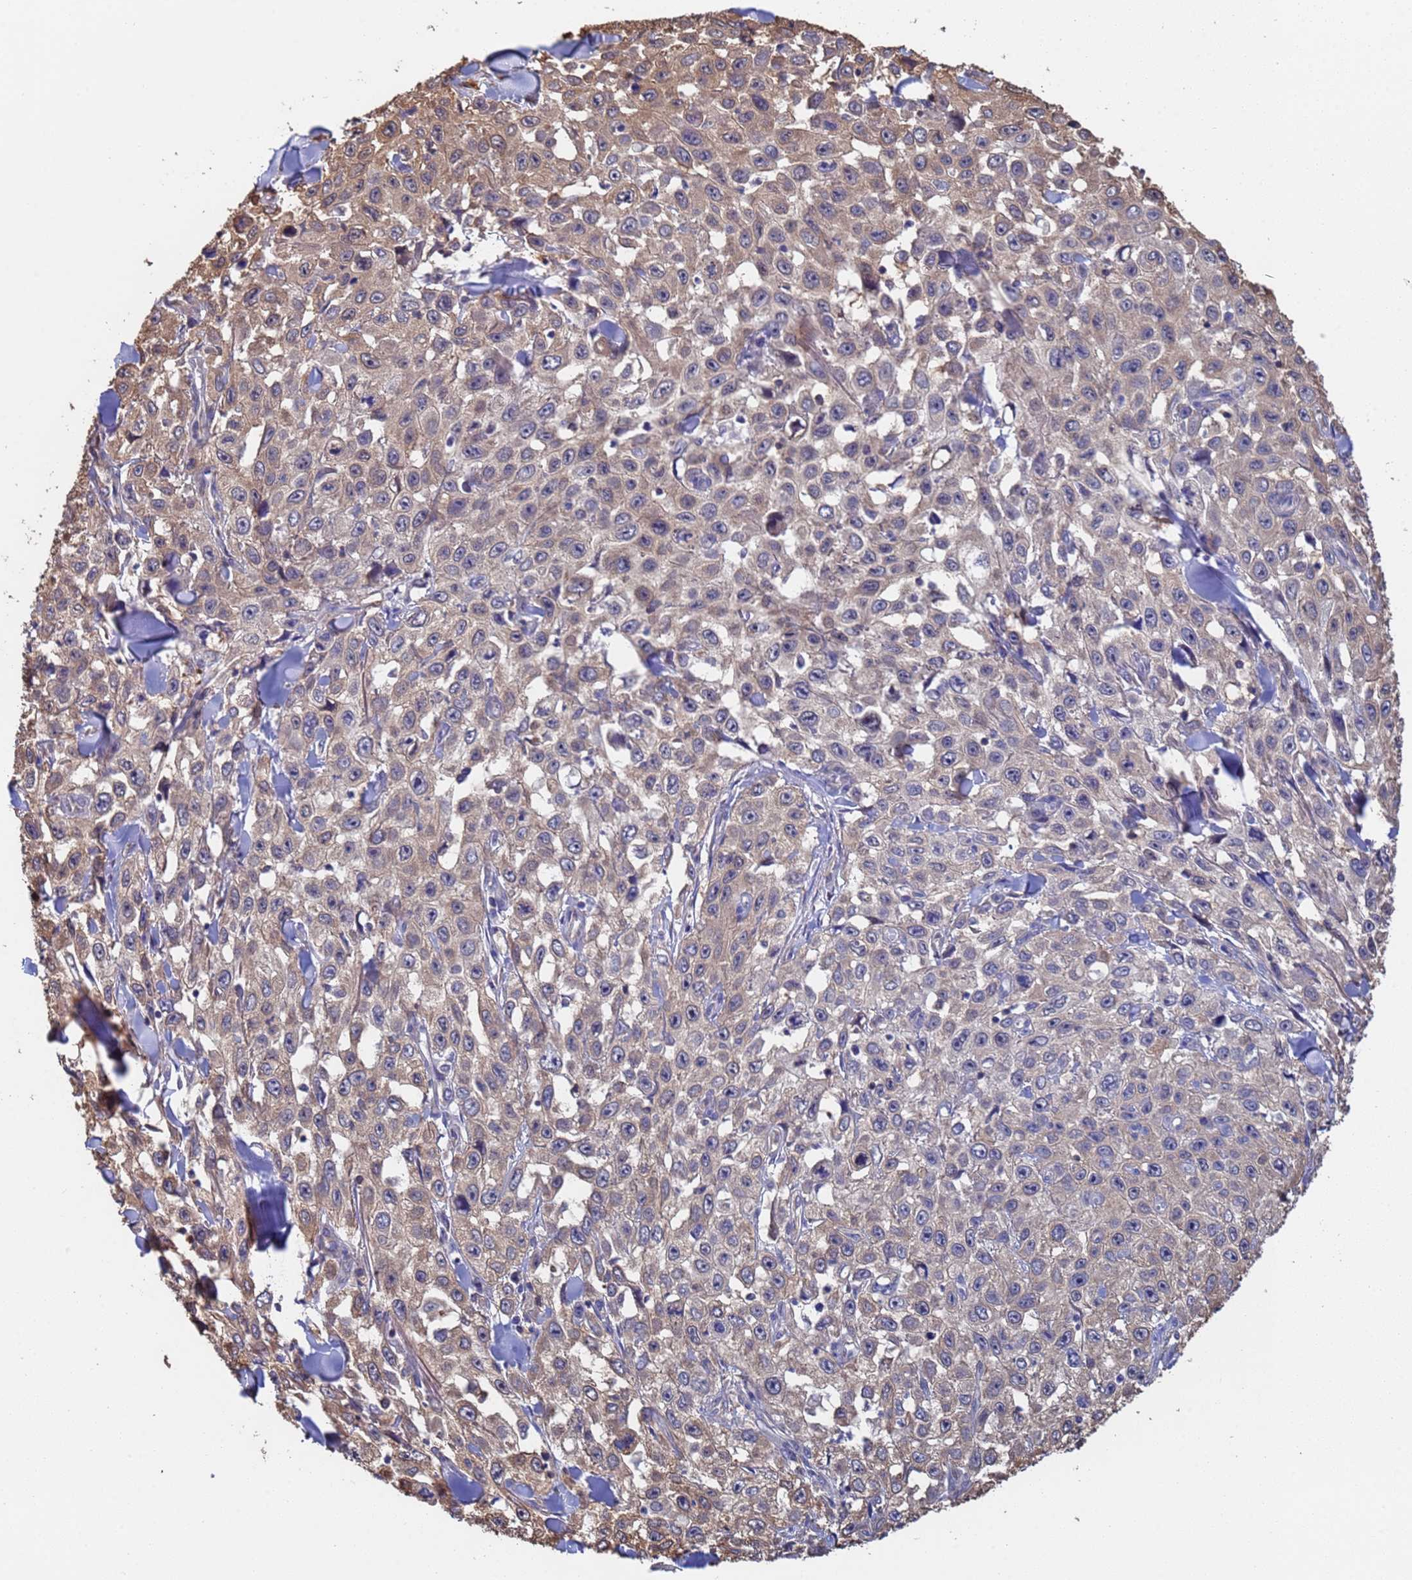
{"staining": {"intensity": "weak", "quantity": "25%-75%", "location": "cytoplasmic/membranous"}, "tissue": "skin cancer", "cell_type": "Tumor cells", "image_type": "cancer", "snomed": [{"axis": "morphology", "description": "Squamous cell carcinoma, NOS"}, {"axis": "topography", "description": "Skin"}], "caption": "A high-resolution image shows immunohistochemistry (IHC) staining of skin cancer, which exhibits weak cytoplasmic/membranous expression in approximately 25%-75% of tumor cells.", "gene": "FAM25A", "patient": {"sex": "male", "age": 82}}